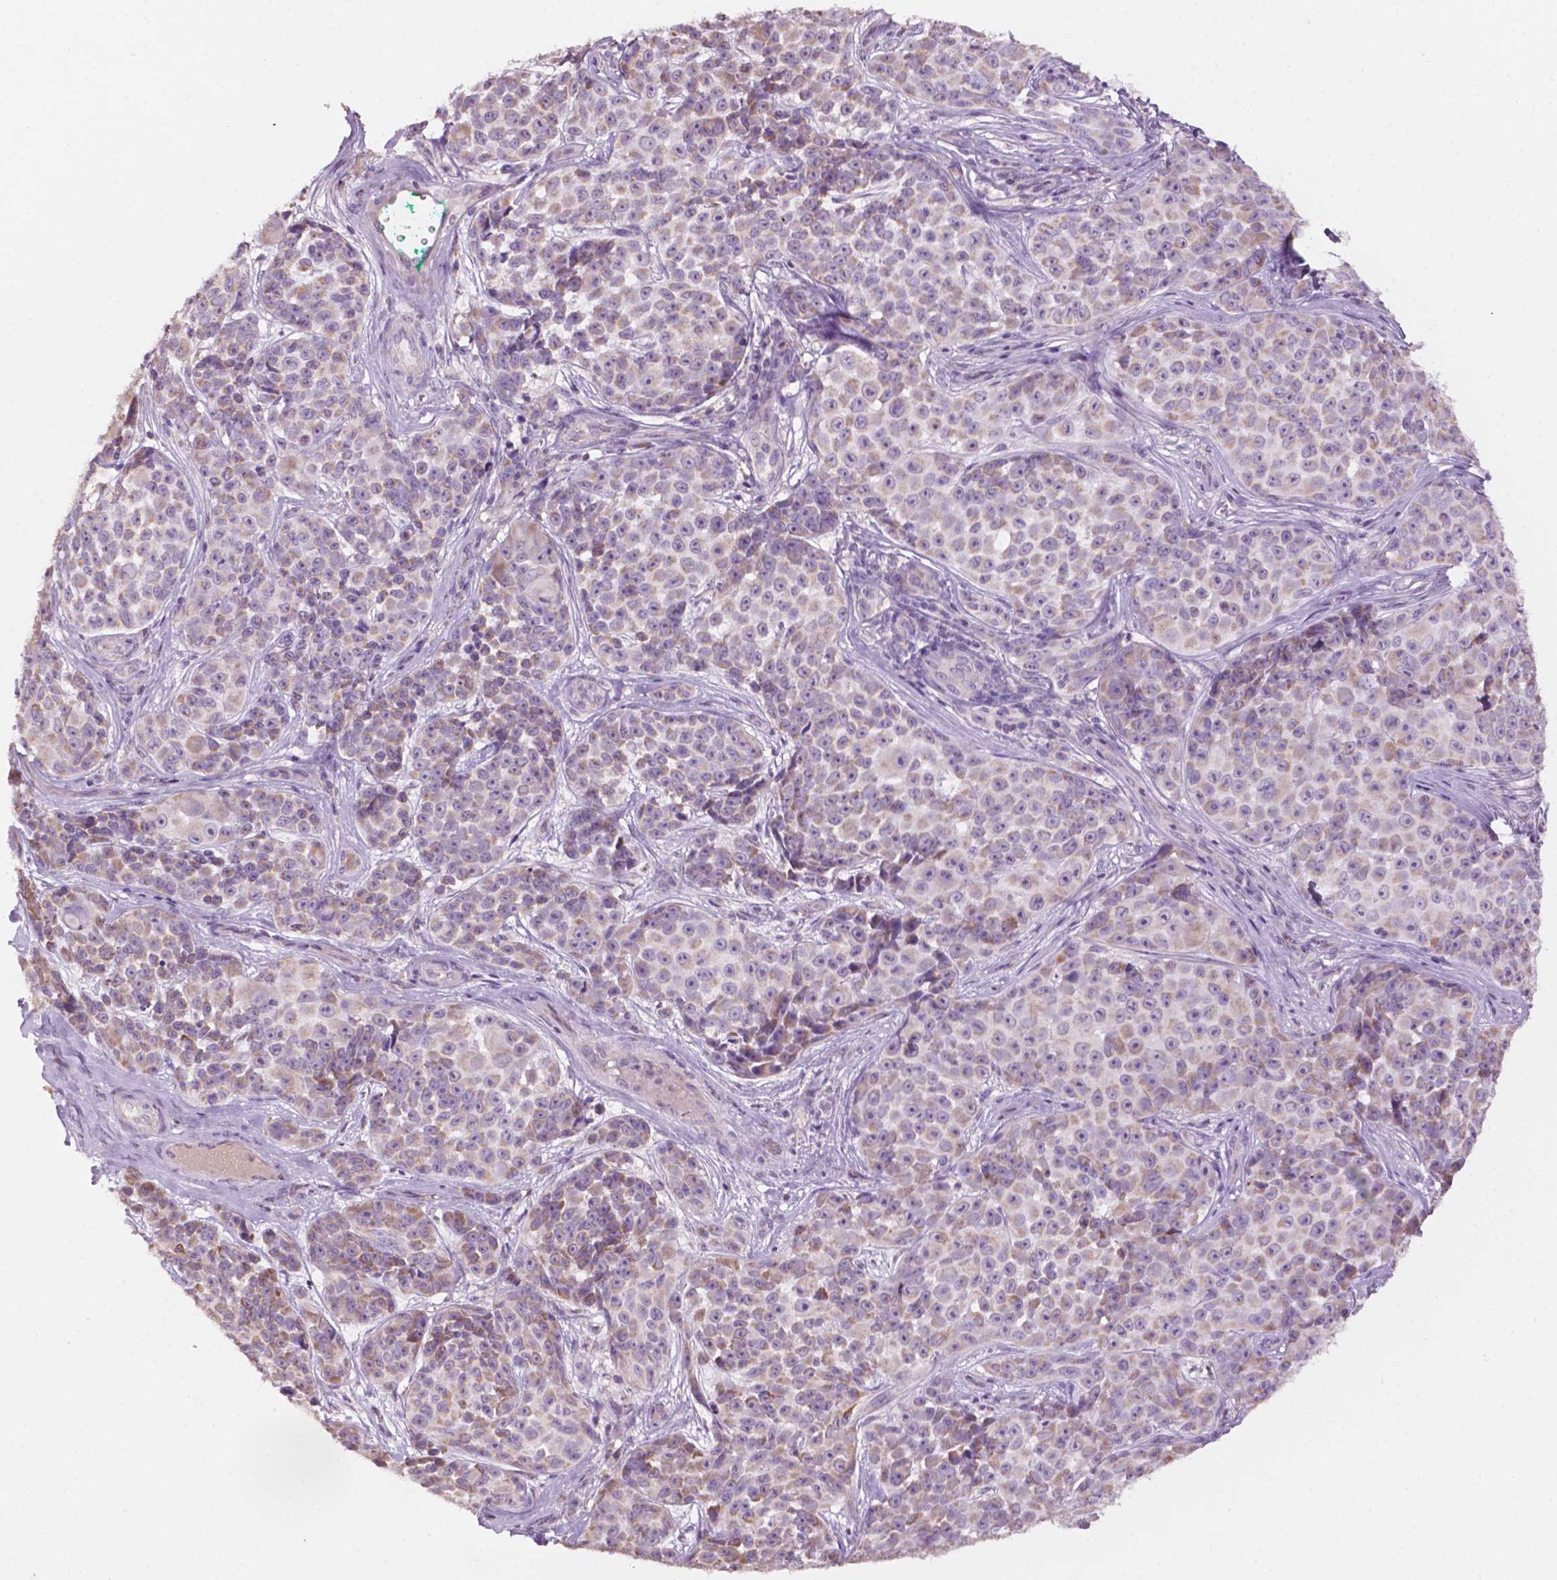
{"staining": {"intensity": "weak", "quantity": "<25%", "location": "cytoplasmic/membranous"}, "tissue": "melanoma", "cell_type": "Tumor cells", "image_type": "cancer", "snomed": [{"axis": "morphology", "description": "Malignant melanoma, NOS"}, {"axis": "topography", "description": "Skin"}], "caption": "Protein analysis of melanoma demonstrates no significant positivity in tumor cells. (DAB immunohistochemistry visualized using brightfield microscopy, high magnification).", "gene": "NDUFS1", "patient": {"sex": "female", "age": 88}}